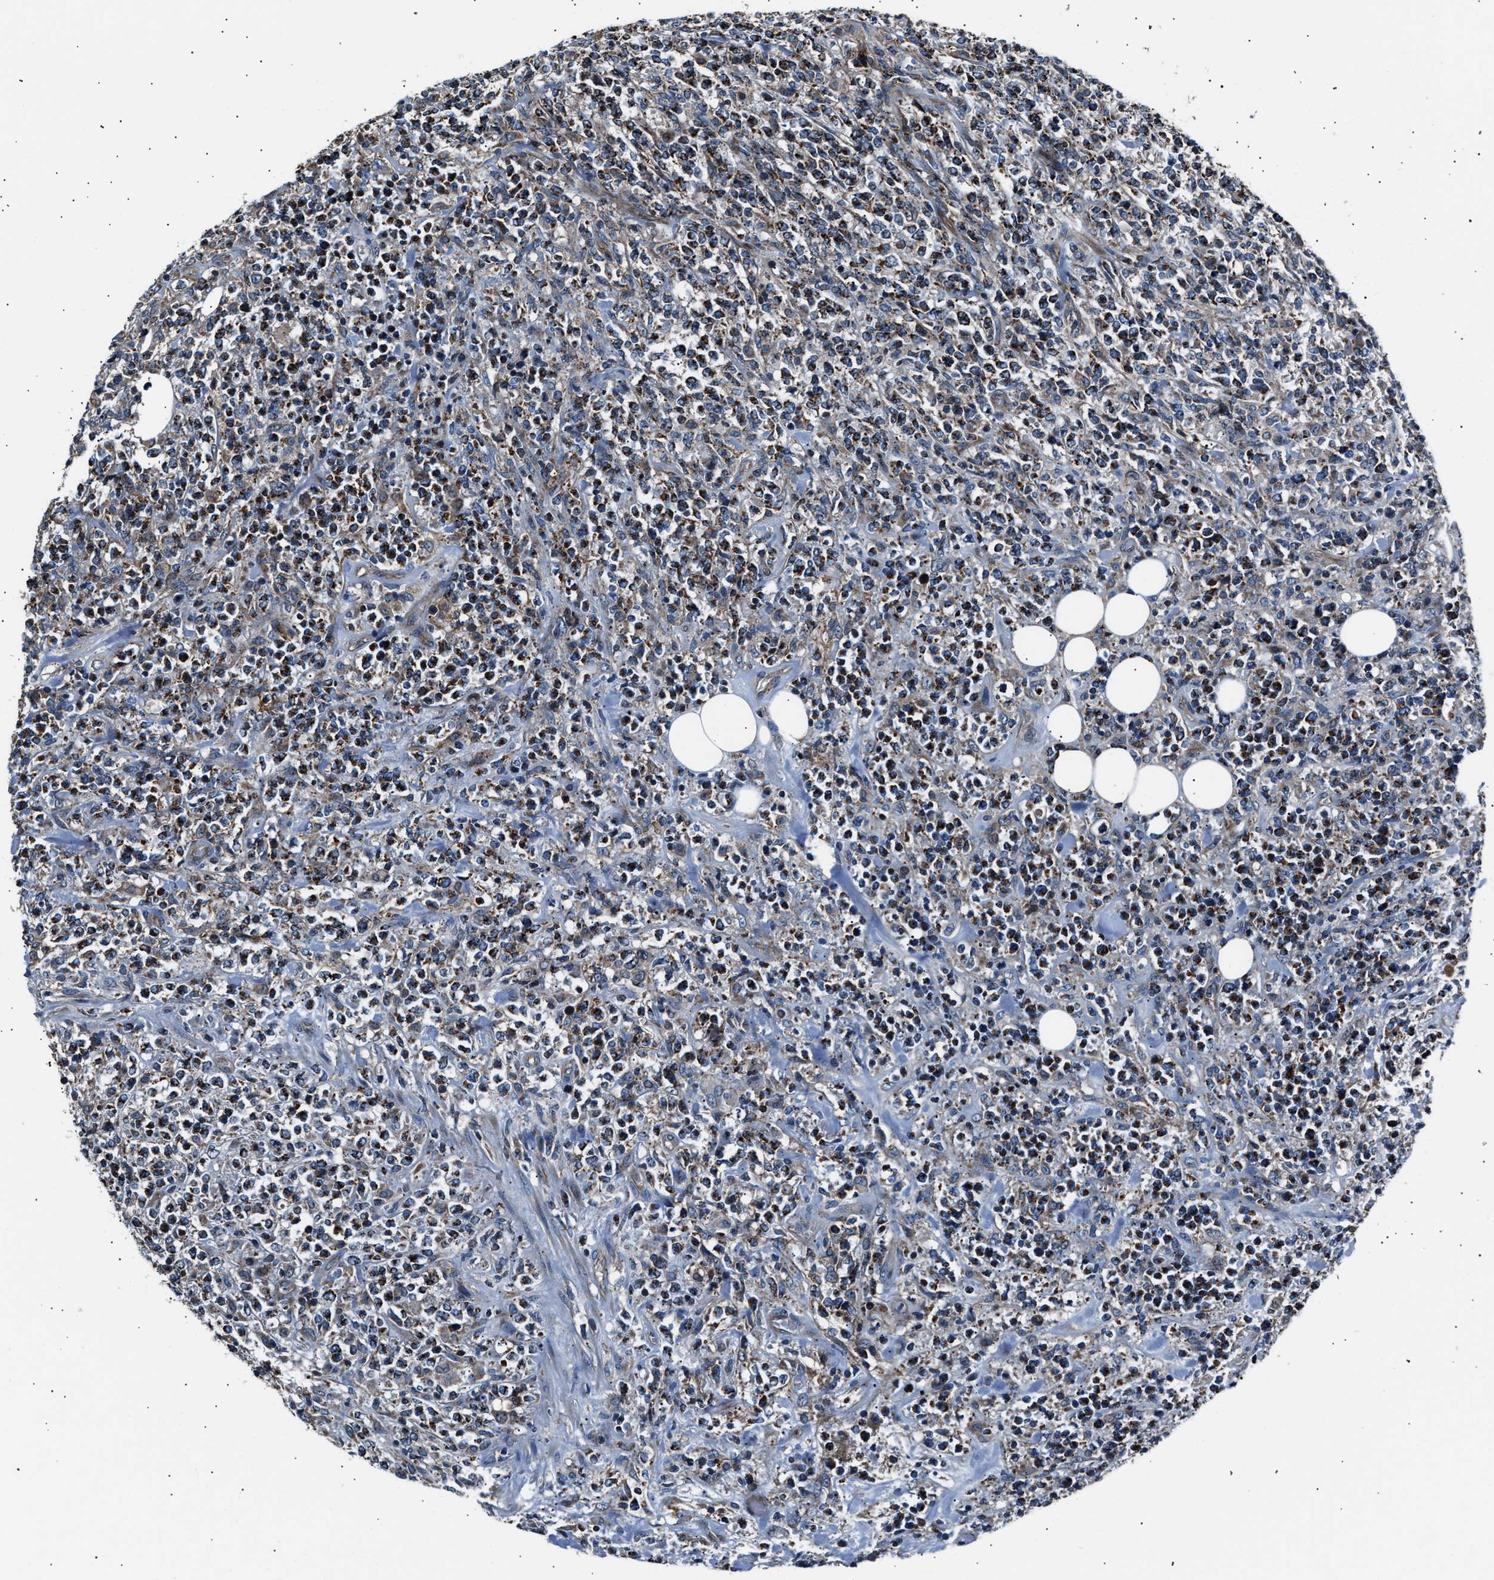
{"staining": {"intensity": "strong", "quantity": ">75%", "location": "cytoplasmic/membranous"}, "tissue": "lymphoma", "cell_type": "Tumor cells", "image_type": "cancer", "snomed": [{"axis": "morphology", "description": "Malignant lymphoma, non-Hodgkin's type, High grade"}, {"axis": "topography", "description": "Soft tissue"}], "caption": "A high amount of strong cytoplasmic/membranous expression is appreciated in approximately >75% of tumor cells in lymphoma tissue.", "gene": "GGCT", "patient": {"sex": "male", "age": 18}}